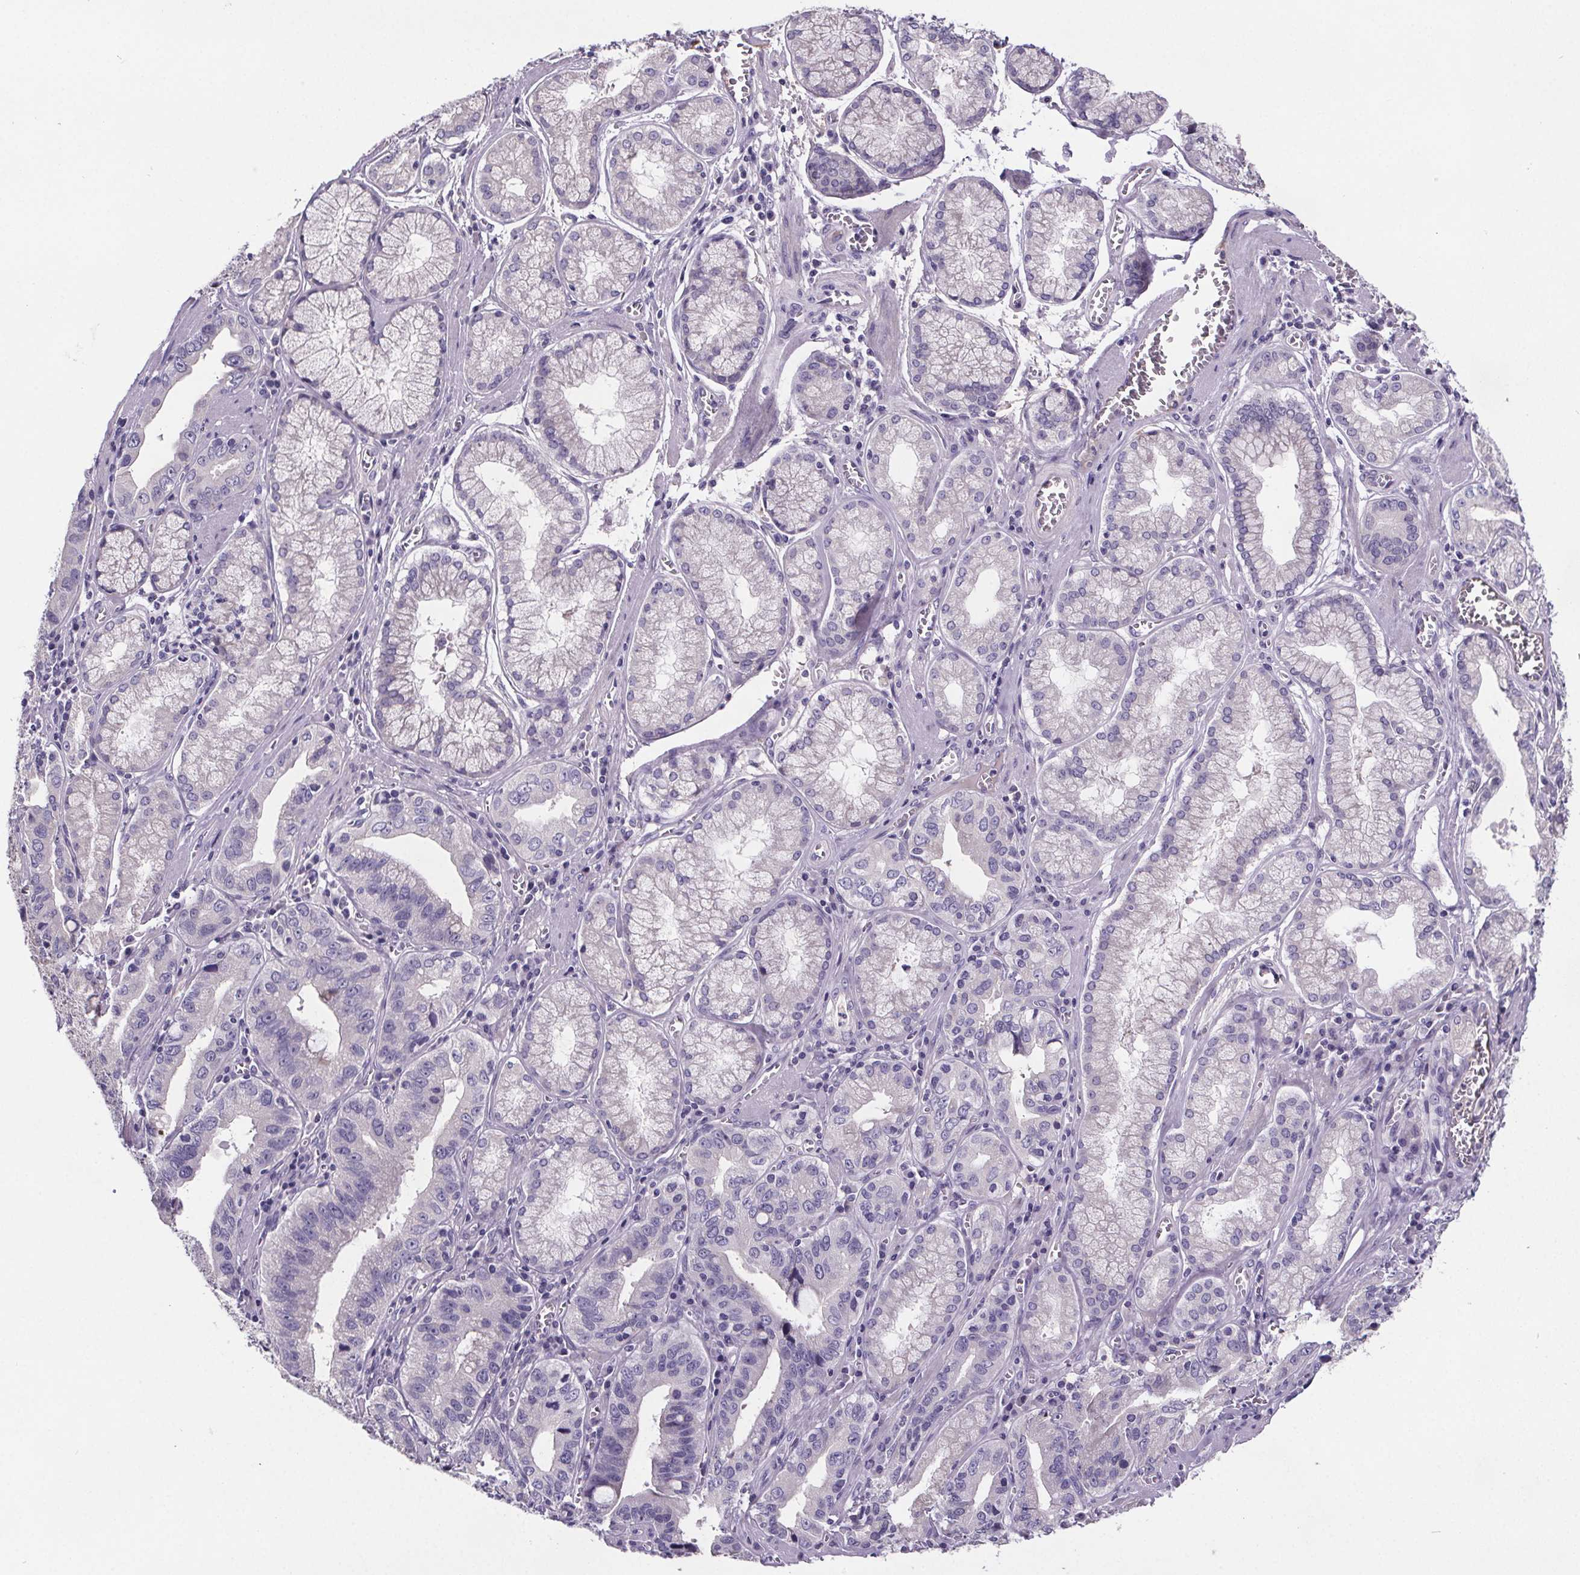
{"staining": {"intensity": "negative", "quantity": "none", "location": "none"}, "tissue": "stomach cancer", "cell_type": "Tumor cells", "image_type": "cancer", "snomed": [{"axis": "morphology", "description": "Adenocarcinoma, NOS"}, {"axis": "topography", "description": "Stomach, lower"}], "caption": "An IHC photomicrograph of stomach cancer (adenocarcinoma) is shown. There is no staining in tumor cells of stomach cancer (adenocarcinoma).", "gene": "CUBN", "patient": {"sex": "female", "age": 76}}